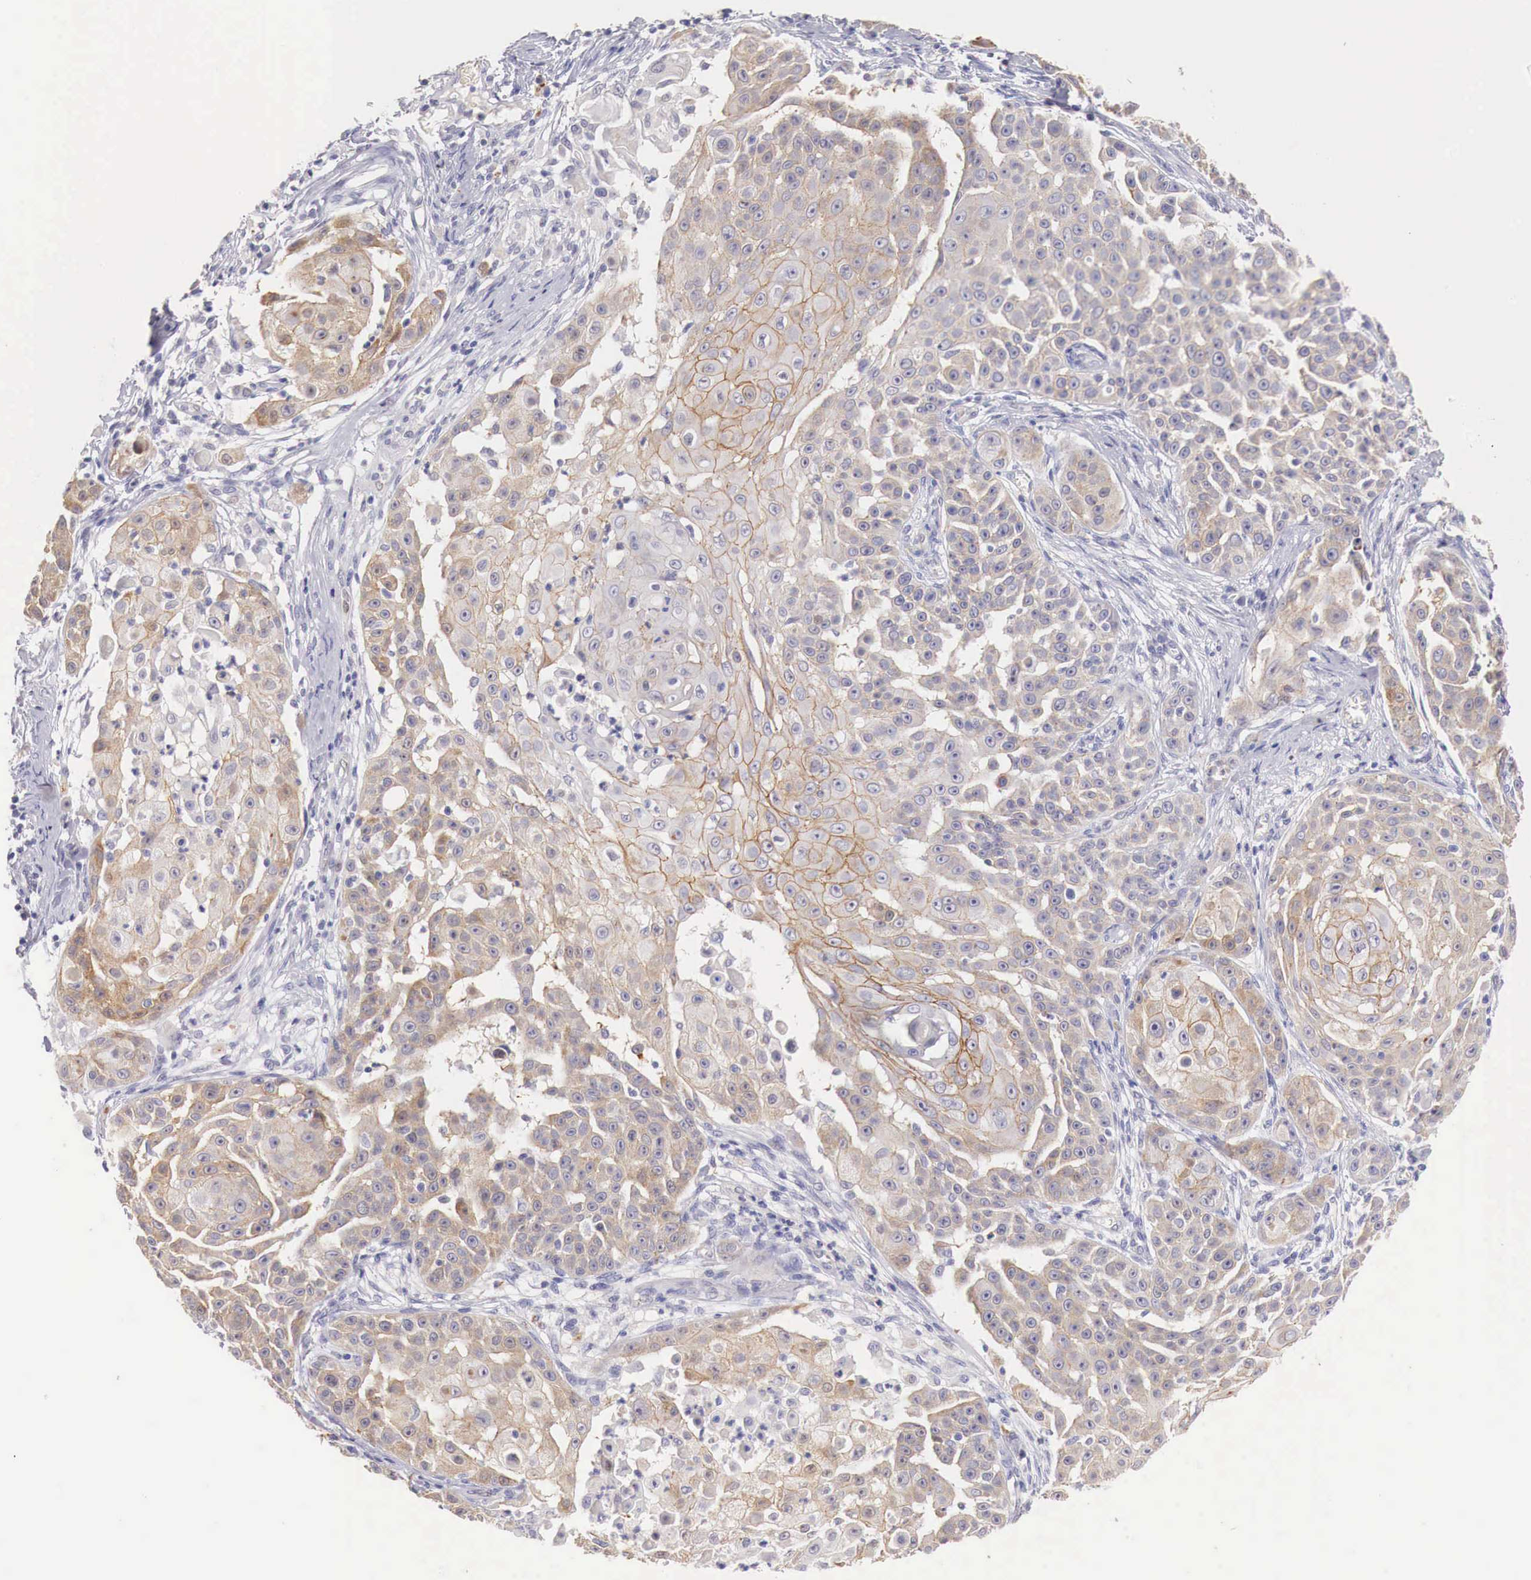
{"staining": {"intensity": "moderate", "quantity": ">75%", "location": "cytoplasmic/membranous"}, "tissue": "skin cancer", "cell_type": "Tumor cells", "image_type": "cancer", "snomed": [{"axis": "morphology", "description": "Squamous cell carcinoma, NOS"}, {"axis": "topography", "description": "Skin"}], "caption": "Moderate cytoplasmic/membranous expression for a protein is present in about >75% of tumor cells of skin cancer using immunohistochemistry (IHC).", "gene": "ITIH6", "patient": {"sex": "female", "age": 57}}